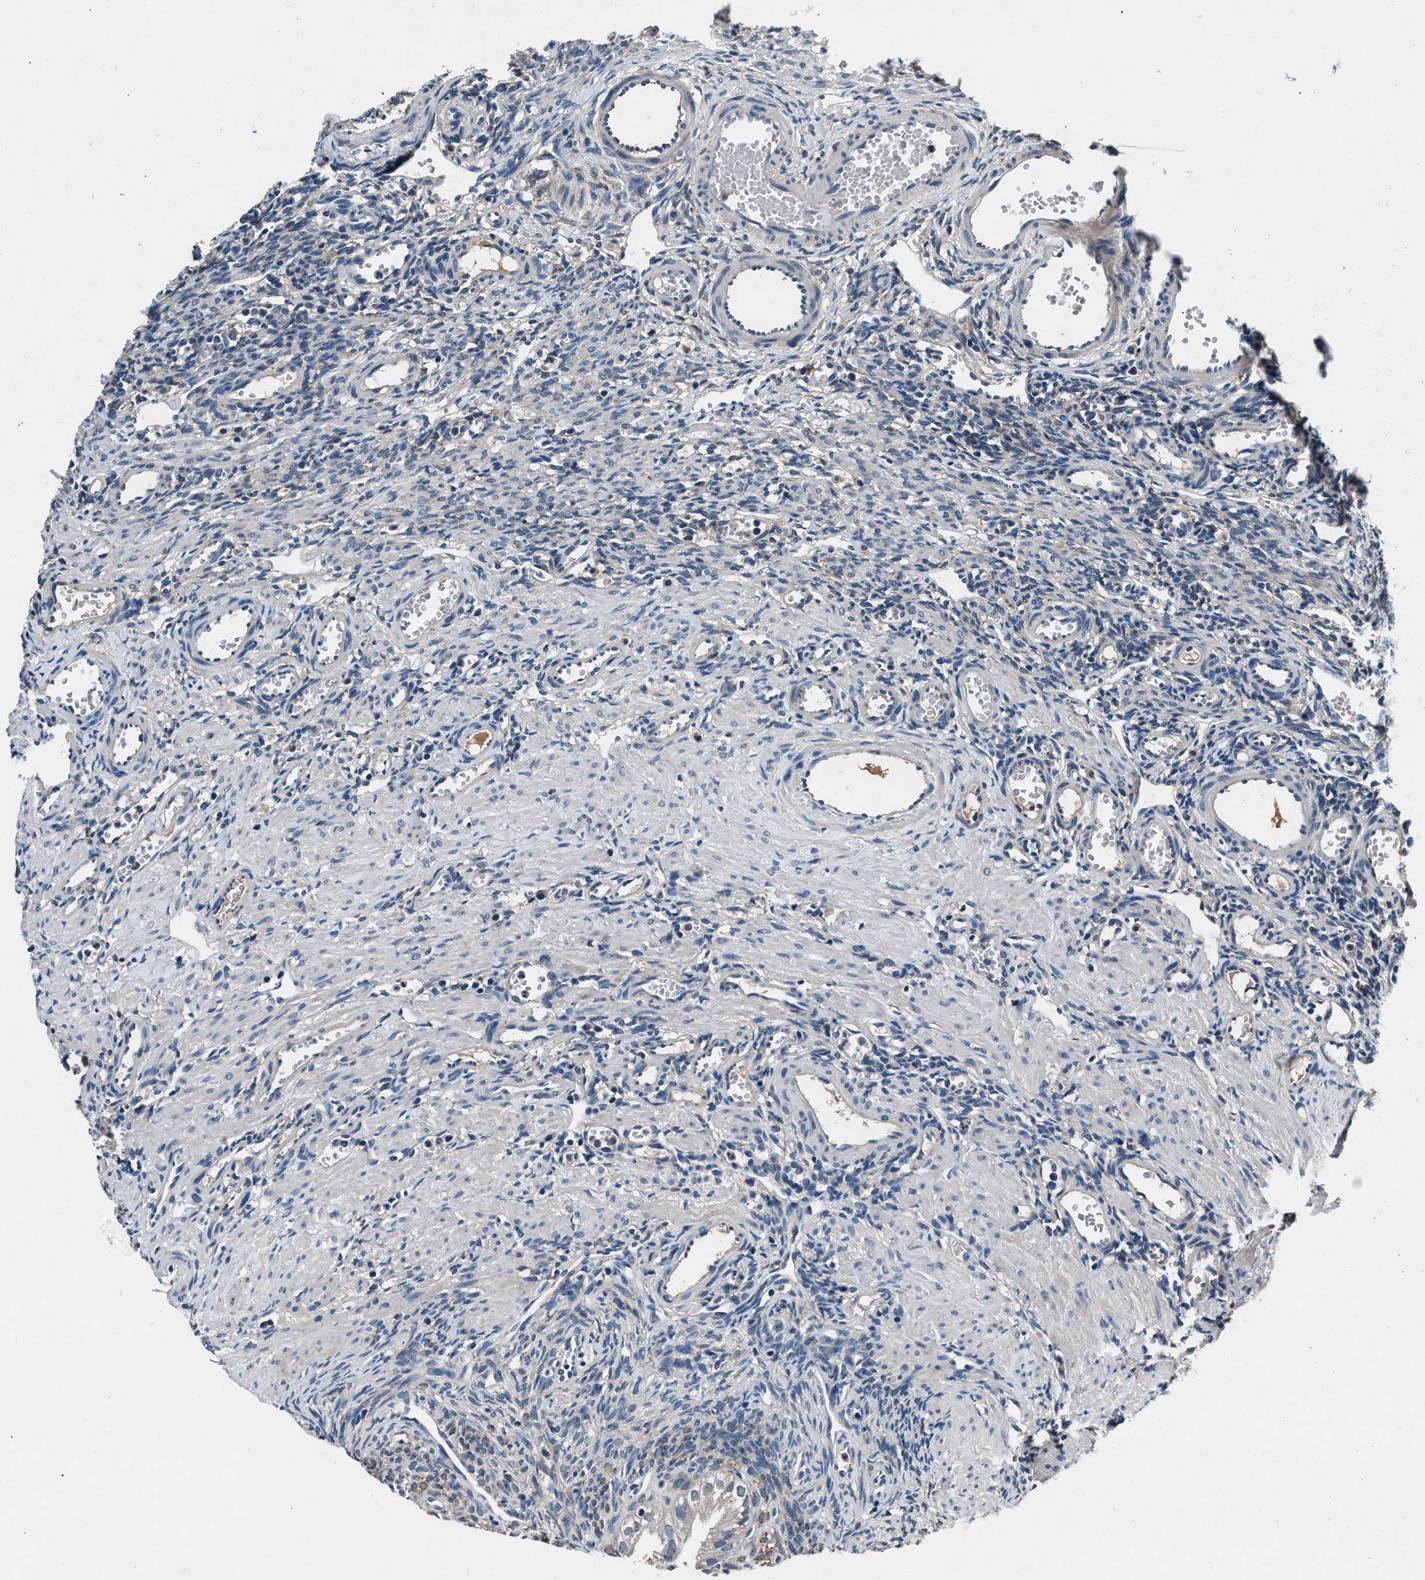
{"staining": {"intensity": "negative", "quantity": "none", "location": "none"}, "tissue": "ovary", "cell_type": "Follicle cells", "image_type": "normal", "snomed": [{"axis": "morphology", "description": "Normal tissue, NOS"}, {"axis": "topography", "description": "Ovary"}], "caption": "Immunohistochemistry (IHC) photomicrograph of unremarkable human ovary stained for a protein (brown), which reveals no expression in follicle cells. Brightfield microscopy of immunohistochemistry stained with DAB (brown) and hematoxylin (blue), captured at high magnification.", "gene": "DENND6B", "patient": {"sex": "female", "age": 33}}